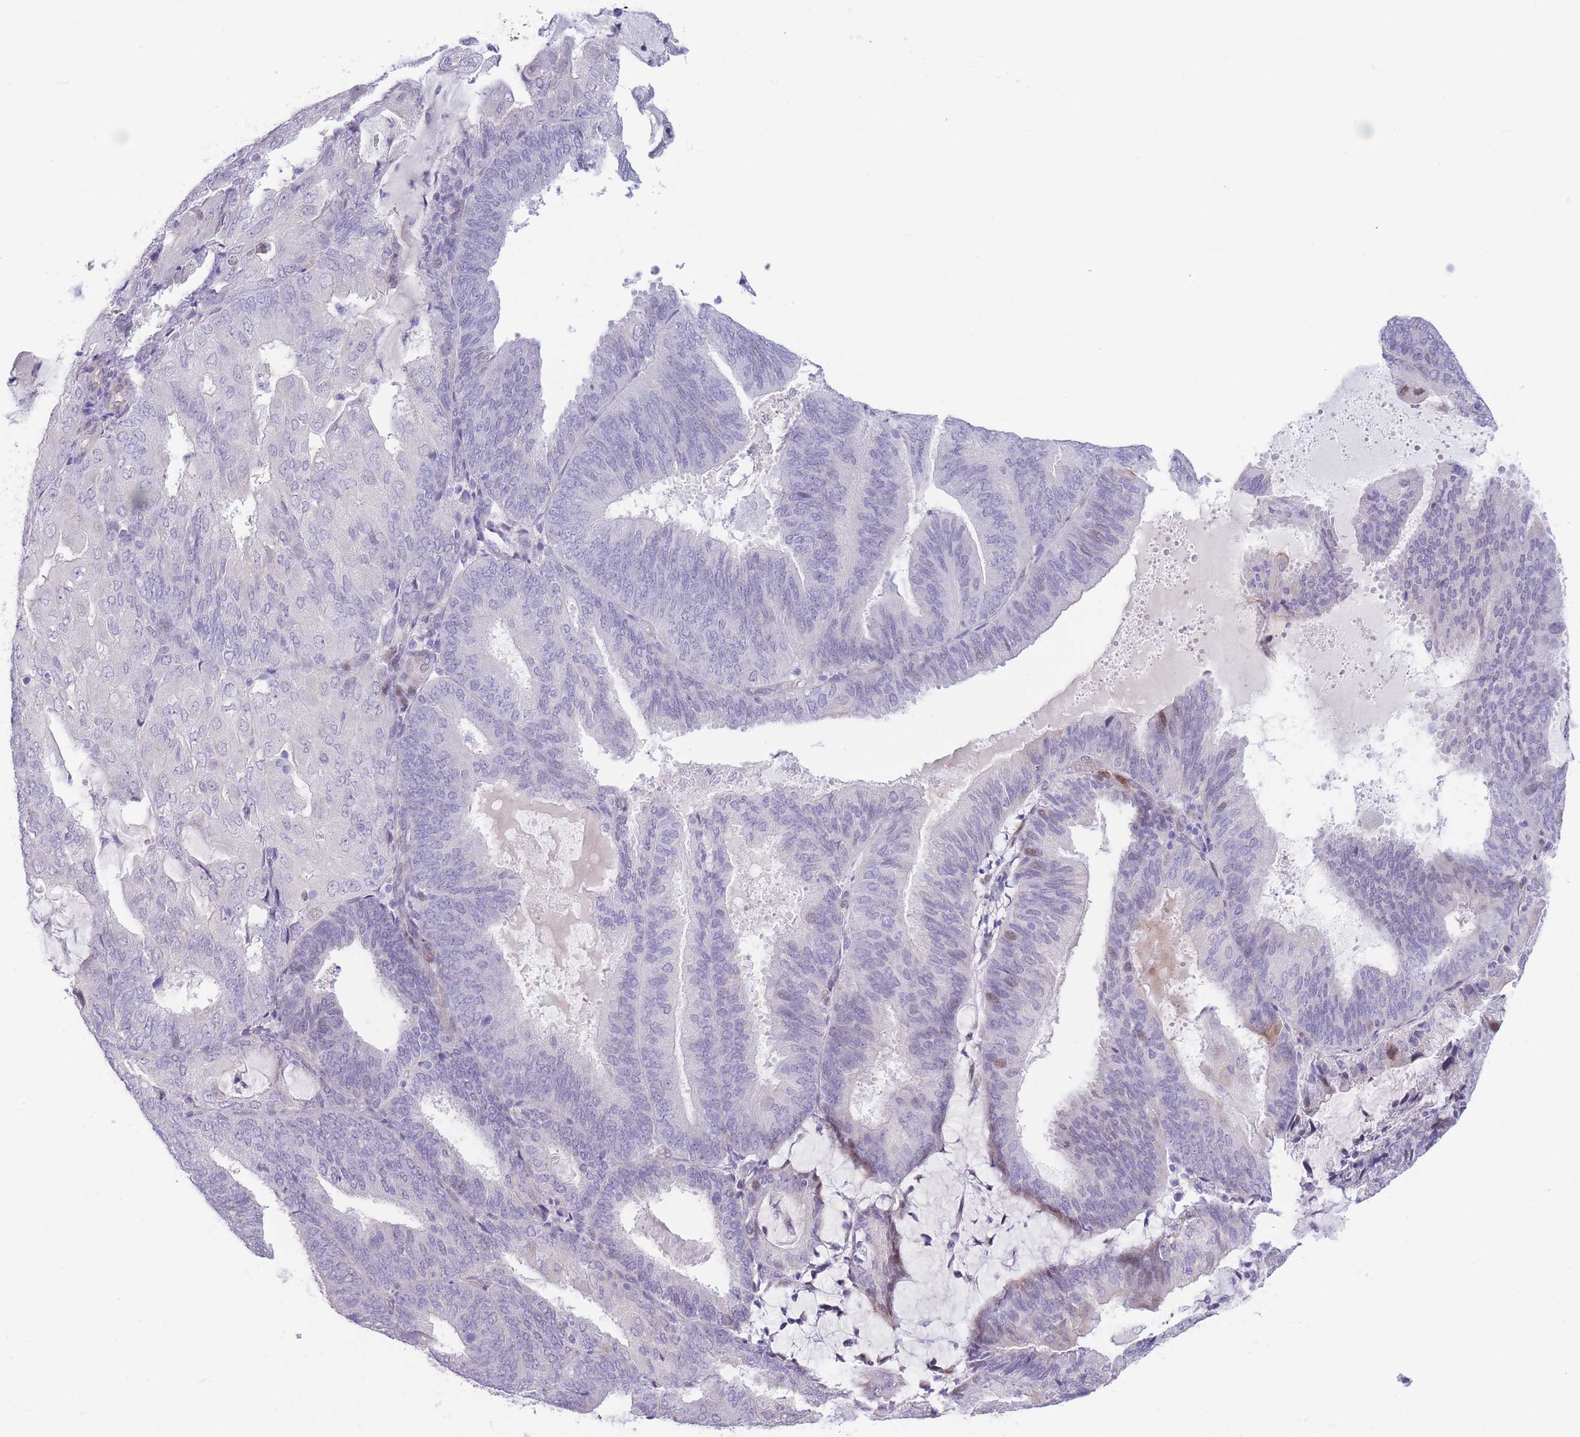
{"staining": {"intensity": "negative", "quantity": "none", "location": "none"}, "tissue": "endometrial cancer", "cell_type": "Tumor cells", "image_type": "cancer", "snomed": [{"axis": "morphology", "description": "Adenocarcinoma, NOS"}, {"axis": "topography", "description": "Endometrium"}], "caption": "The histopathology image demonstrates no significant positivity in tumor cells of endometrial adenocarcinoma.", "gene": "SHCBP1", "patient": {"sex": "female", "age": 81}}